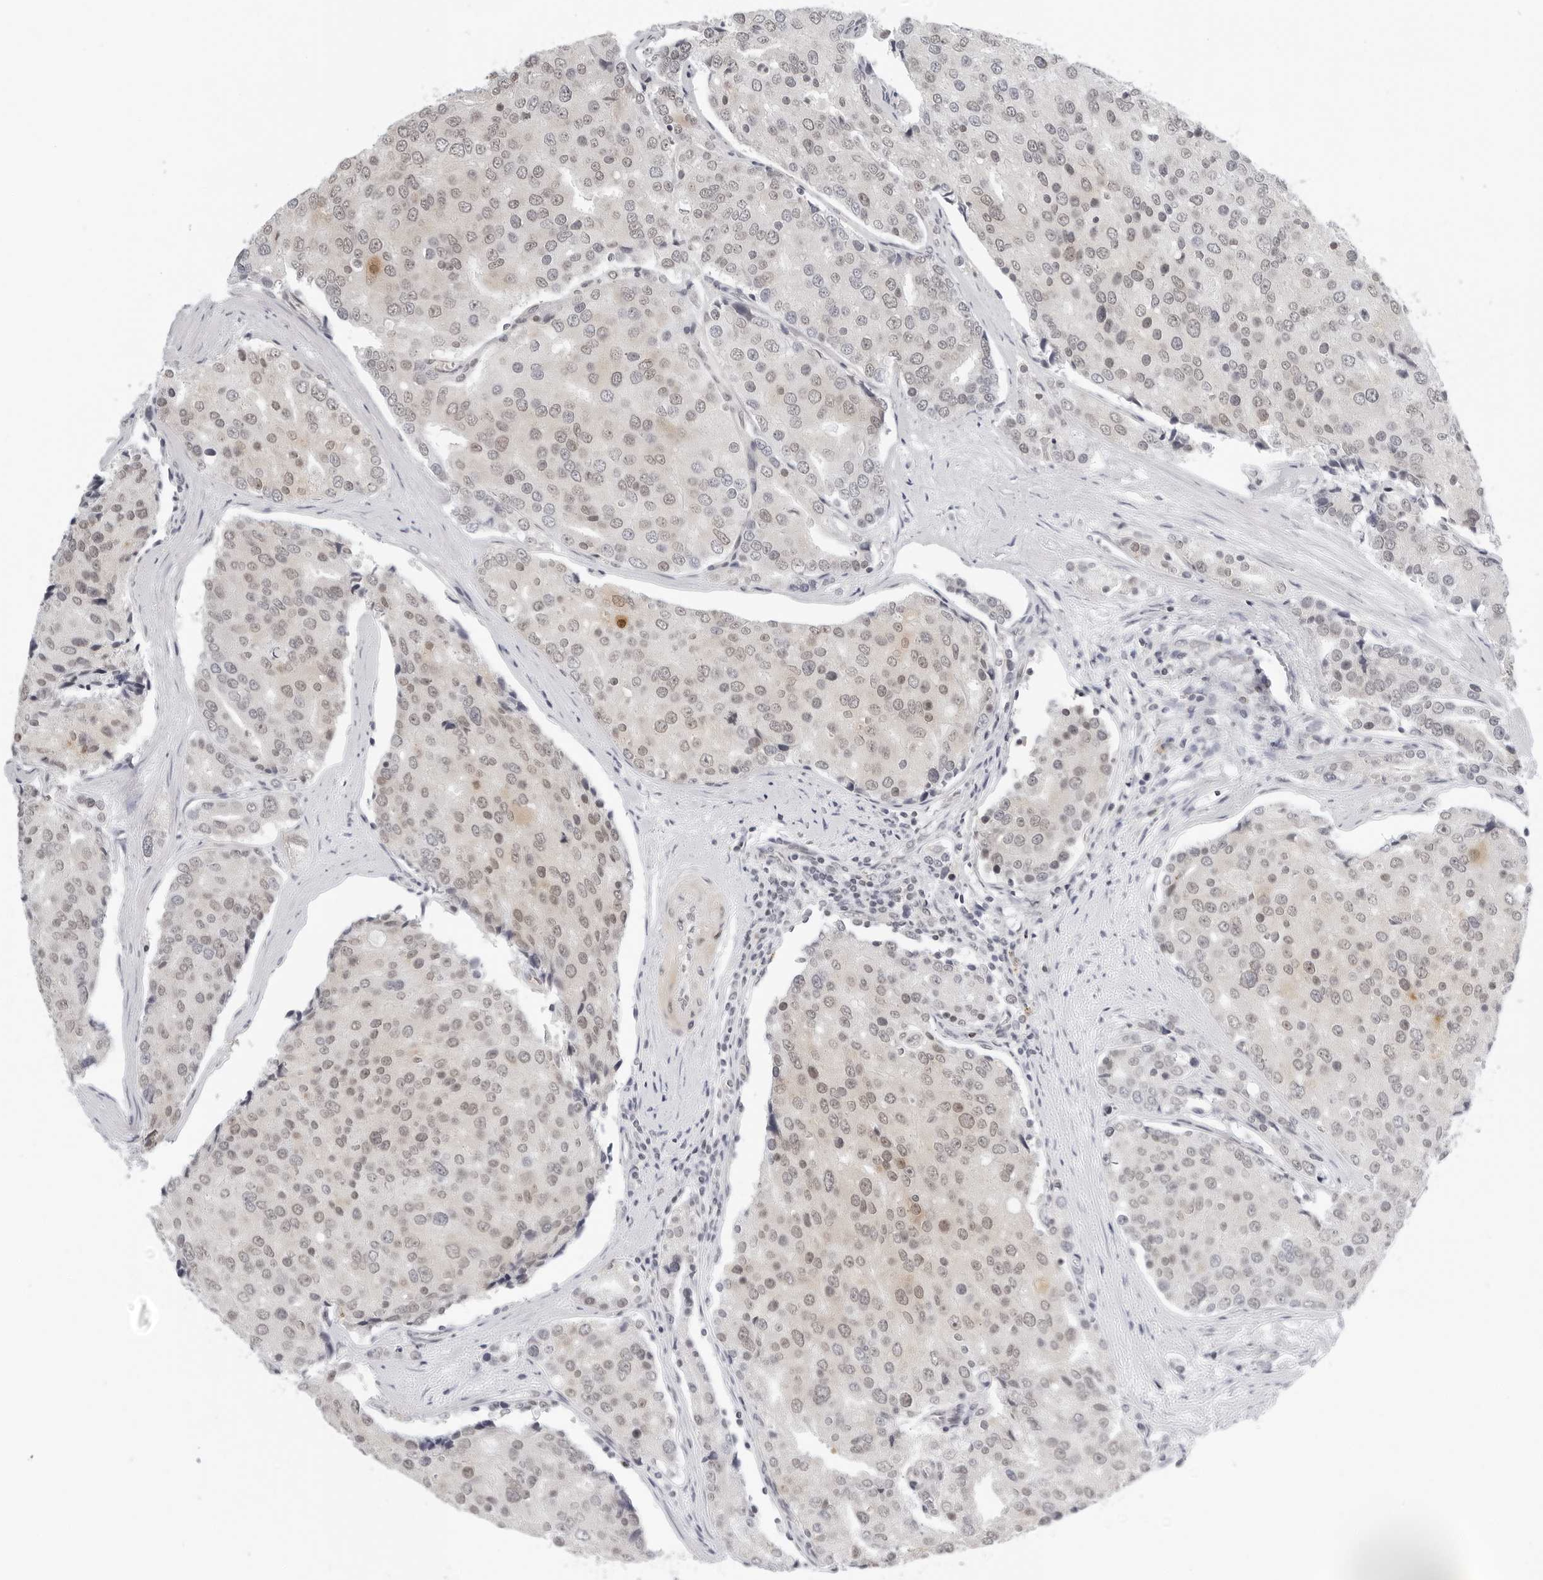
{"staining": {"intensity": "weak", "quantity": "25%-75%", "location": "nuclear"}, "tissue": "prostate cancer", "cell_type": "Tumor cells", "image_type": "cancer", "snomed": [{"axis": "morphology", "description": "Adenocarcinoma, High grade"}, {"axis": "topography", "description": "Prostate"}], "caption": "This photomicrograph shows prostate adenocarcinoma (high-grade) stained with immunohistochemistry to label a protein in brown. The nuclear of tumor cells show weak positivity for the protein. Nuclei are counter-stained blue.", "gene": "TOX4", "patient": {"sex": "male", "age": 50}}